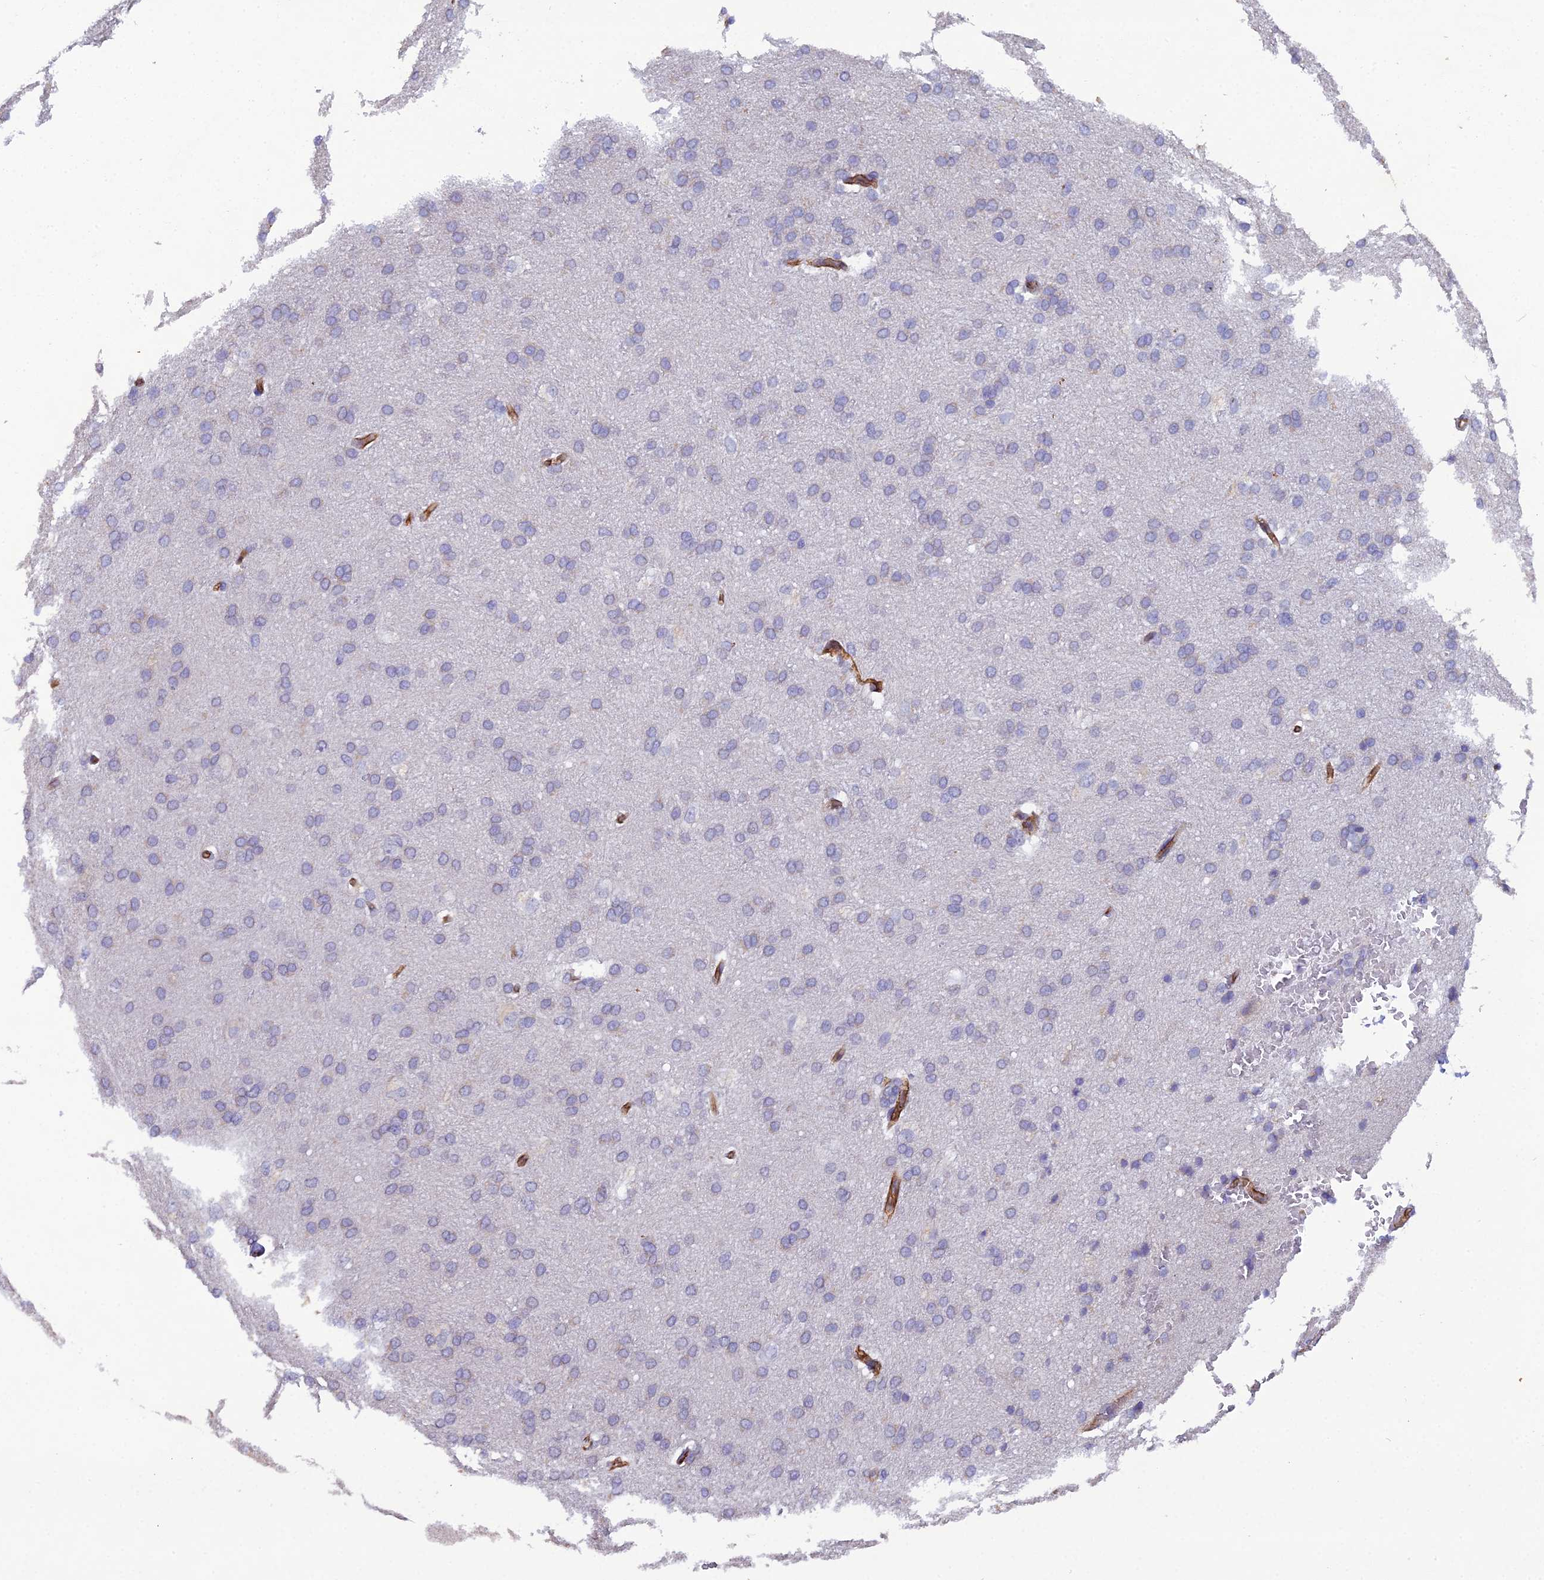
{"staining": {"intensity": "moderate", "quantity": ">75%", "location": "cytoplasmic/membranous"}, "tissue": "cerebral cortex", "cell_type": "Endothelial cells", "image_type": "normal", "snomed": [{"axis": "morphology", "description": "Normal tissue, NOS"}, {"axis": "topography", "description": "Cerebral cortex"}], "caption": "The histopathology image demonstrates immunohistochemical staining of normal cerebral cortex. There is moderate cytoplasmic/membranous positivity is appreciated in approximately >75% of endothelial cells.", "gene": "CFAP47", "patient": {"sex": "male", "age": 62}}